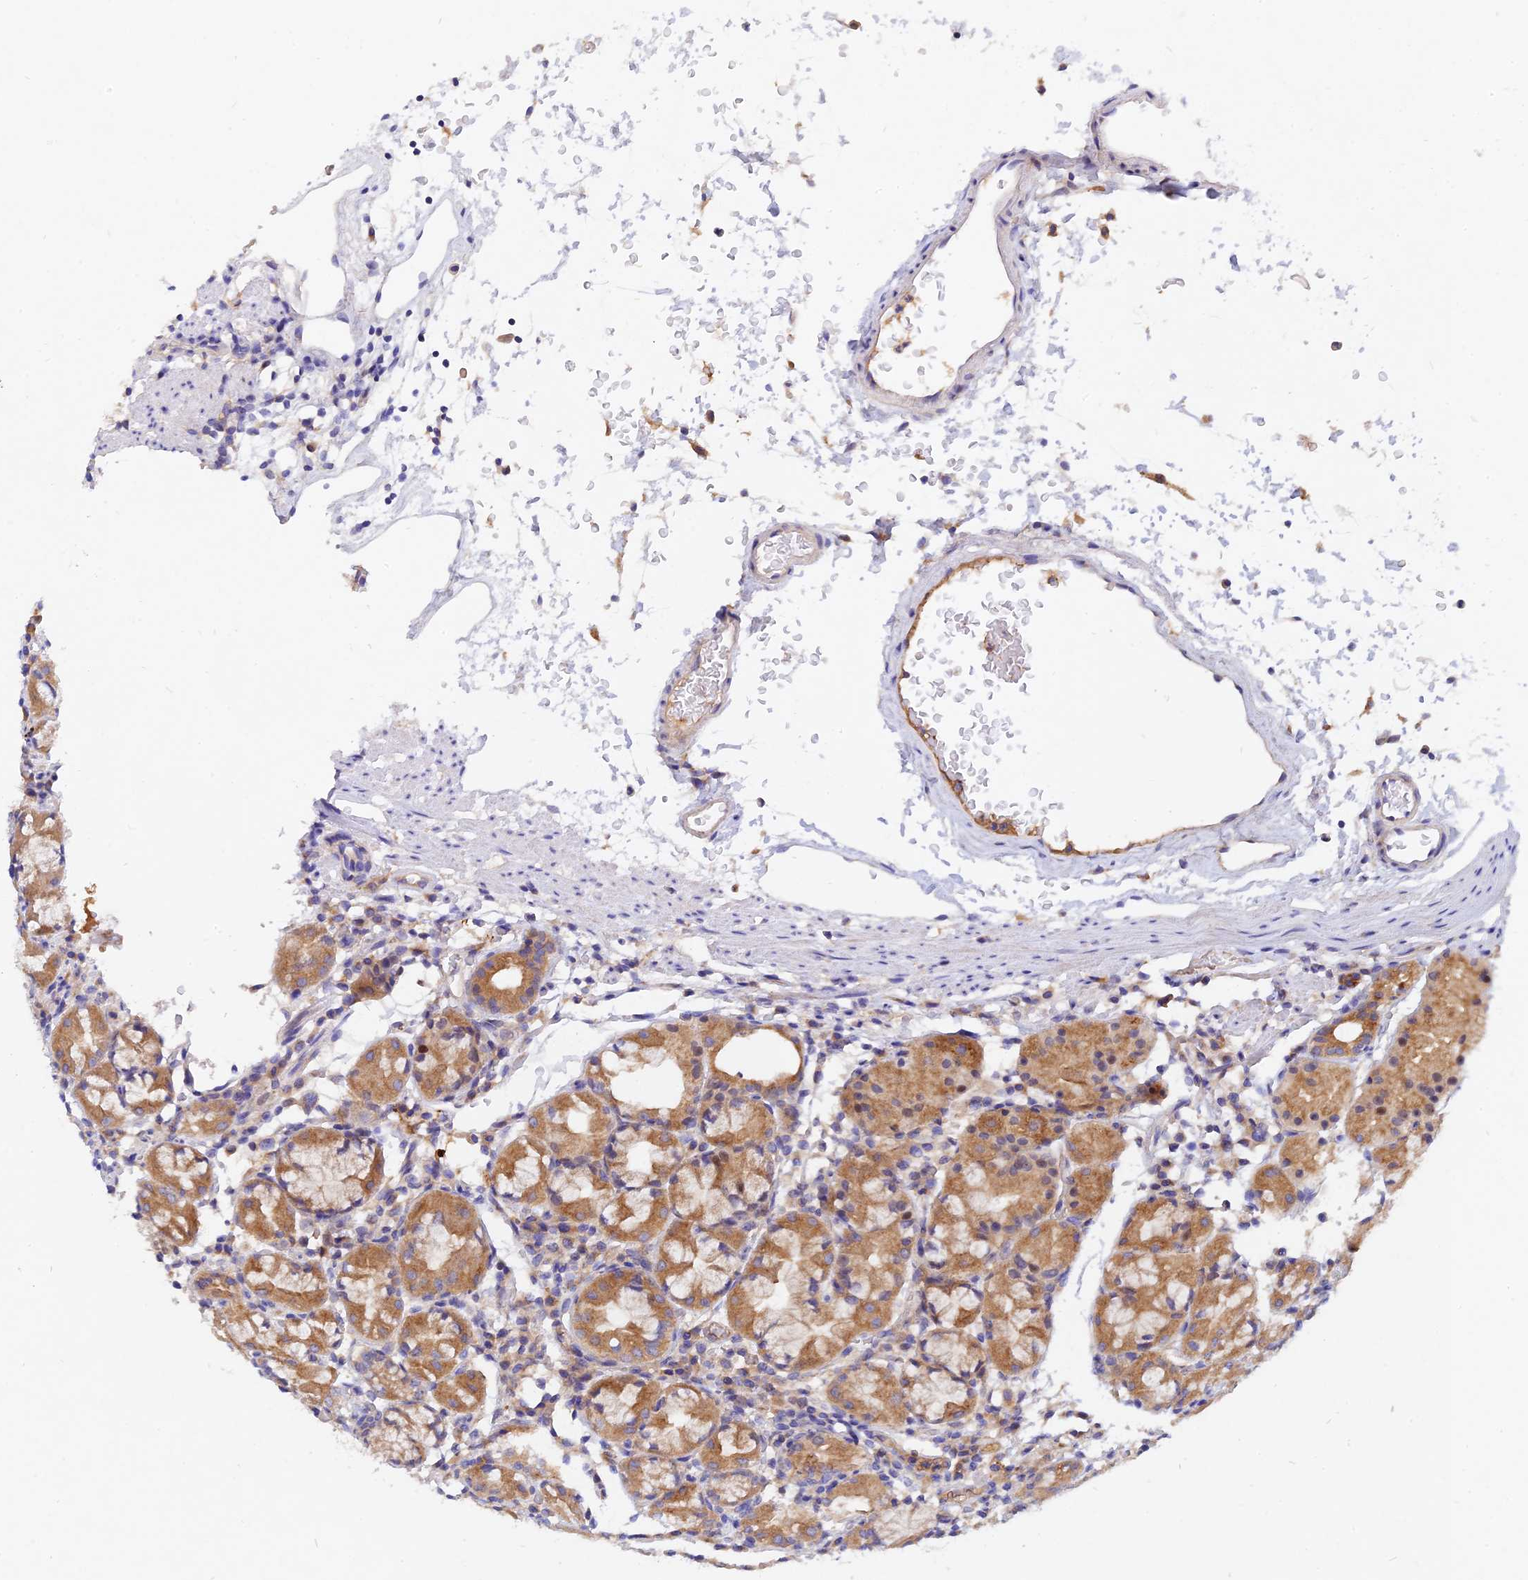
{"staining": {"intensity": "moderate", "quantity": ">75%", "location": "cytoplasmic/membranous"}, "tissue": "stomach", "cell_type": "Glandular cells", "image_type": "normal", "snomed": [{"axis": "morphology", "description": "Normal tissue, NOS"}, {"axis": "topography", "description": "Stomach"}, {"axis": "topography", "description": "Stomach, lower"}], "caption": "Stomach stained for a protein shows moderate cytoplasmic/membranous positivity in glandular cells. (IHC, brightfield microscopy, high magnification).", "gene": "MROH1", "patient": {"sex": "female", "age": 75}}